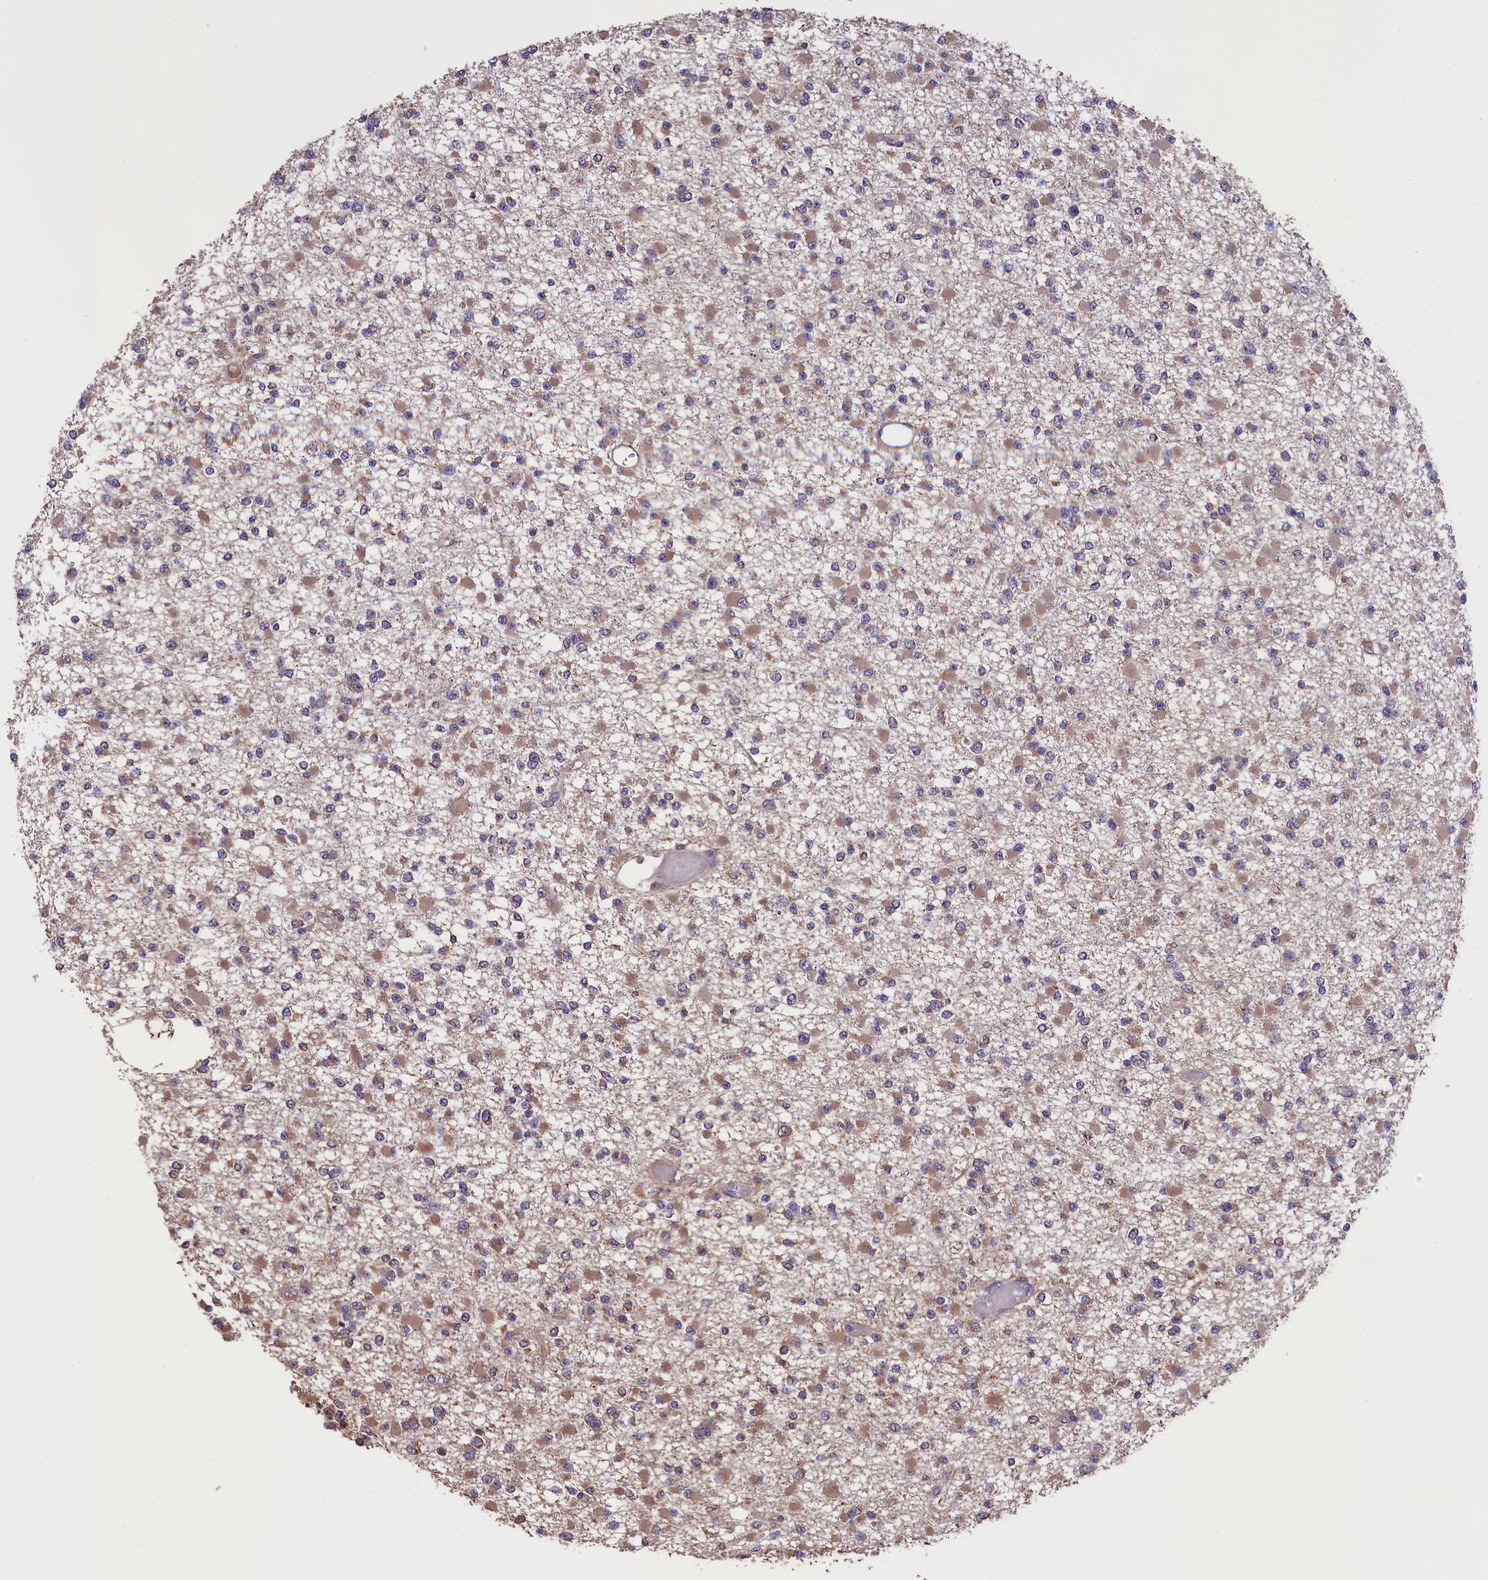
{"staining": {"intensity": "moderate", "quantity": ">75%", "location": "cytoplasmic/membranous"}, "tissue": "glioma", "cell_type": "Tumor cells", "image_type": "cancer", "snomed": [{"axis": "morphology", "description": "Glioma, malignant, Low grade"}, {"axis": "topography", "description": "Brain"}], "caption": "Tumor cells display moderate cytoplasmic/membranous staining in about >75% of cells in malignant glioma (low-grade). (brown staining indicates protein expression, while blue staining denotes nuclei).", "gene": "ENKD1", "patient": {"sex": "female", "age": 22}}